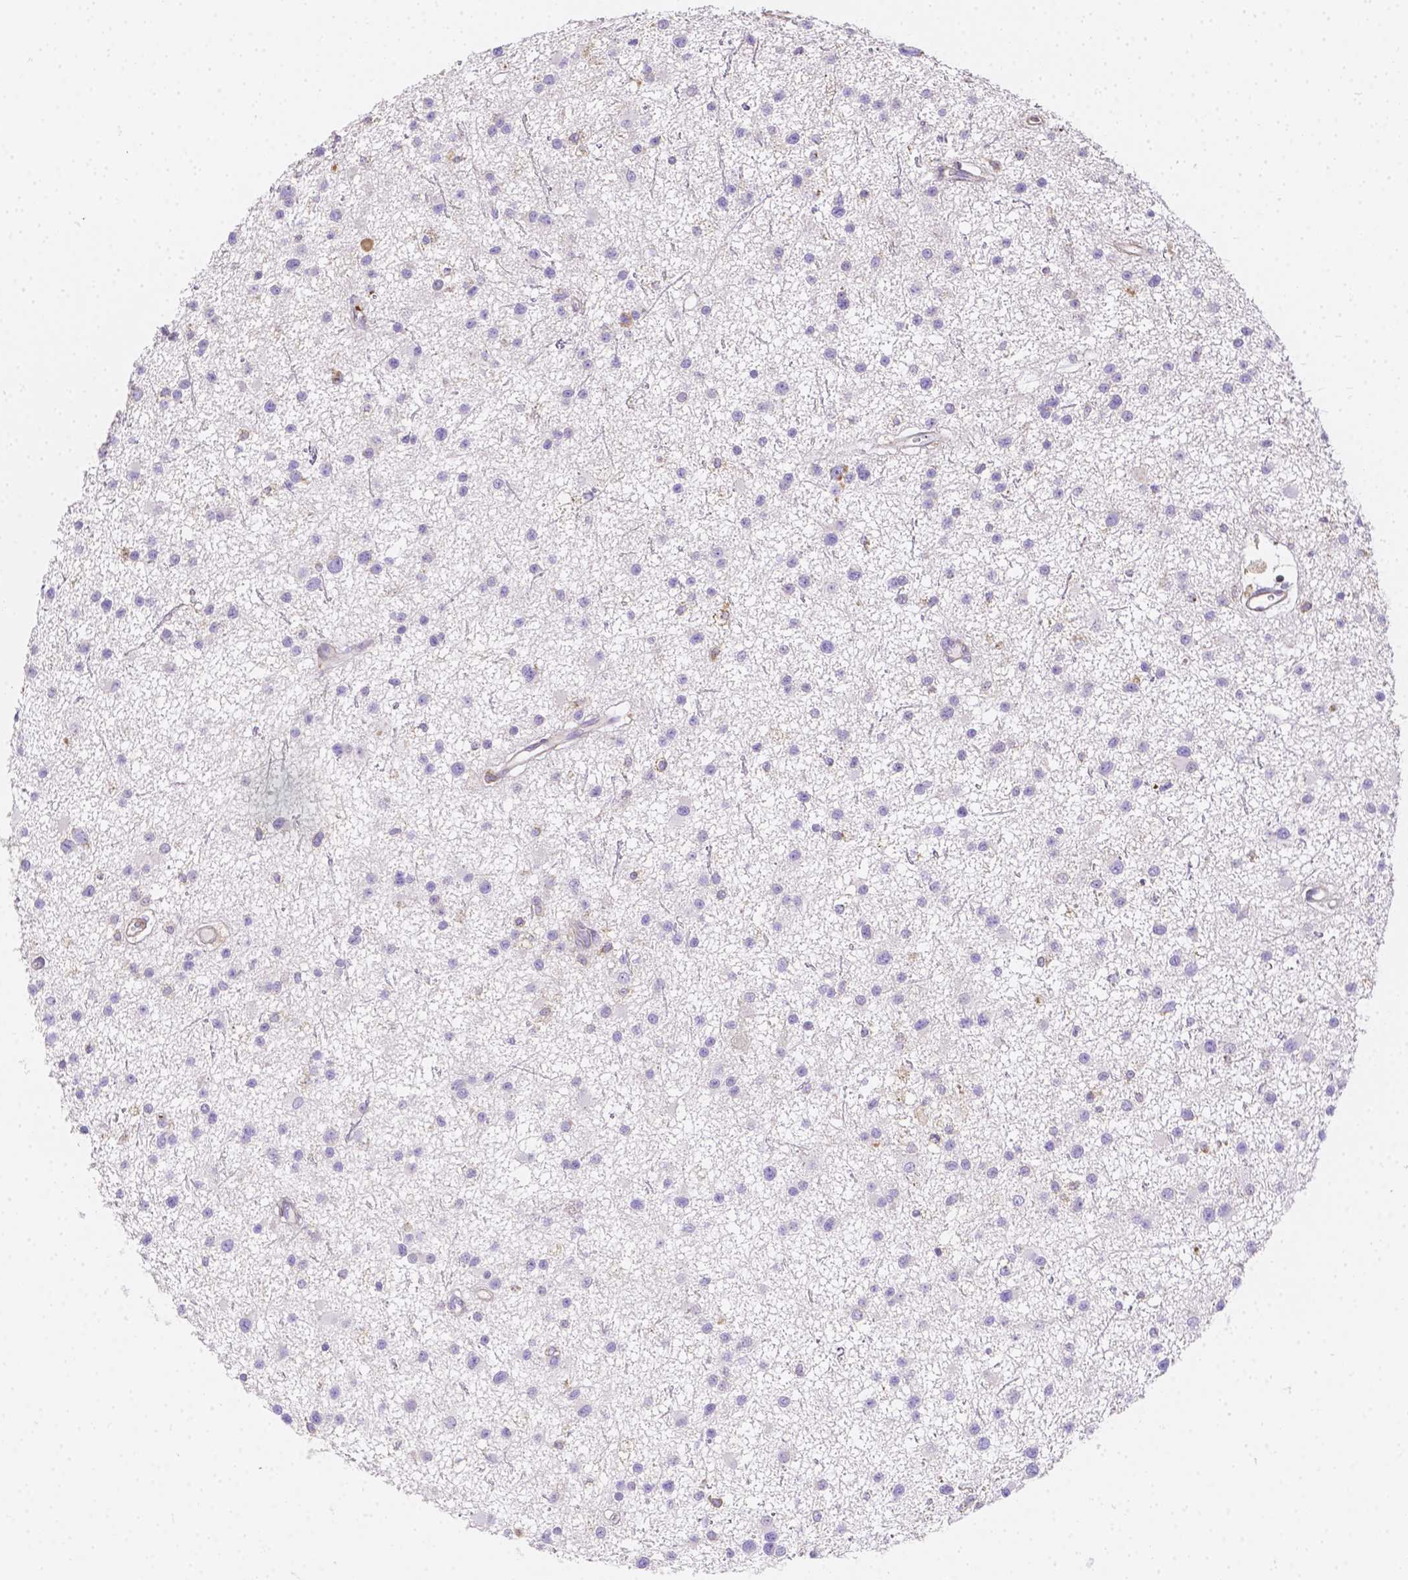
{"staining": {"intensity": "negative", "quantity": "none", "location": "none"}, "tissue": "glioma", "cell_type": "Tumor cells", "image_type": "cancer", "snomed": [{"axis": "morphology", "description": "Glioma, malignant, Low grade"}, {"axis": "topography", "description": "Brain"}], "caption": "Tumor cells show no significant expression in glioma.", "gene": "ASAH2", "patient": {"sex": "male", "age": 43}}